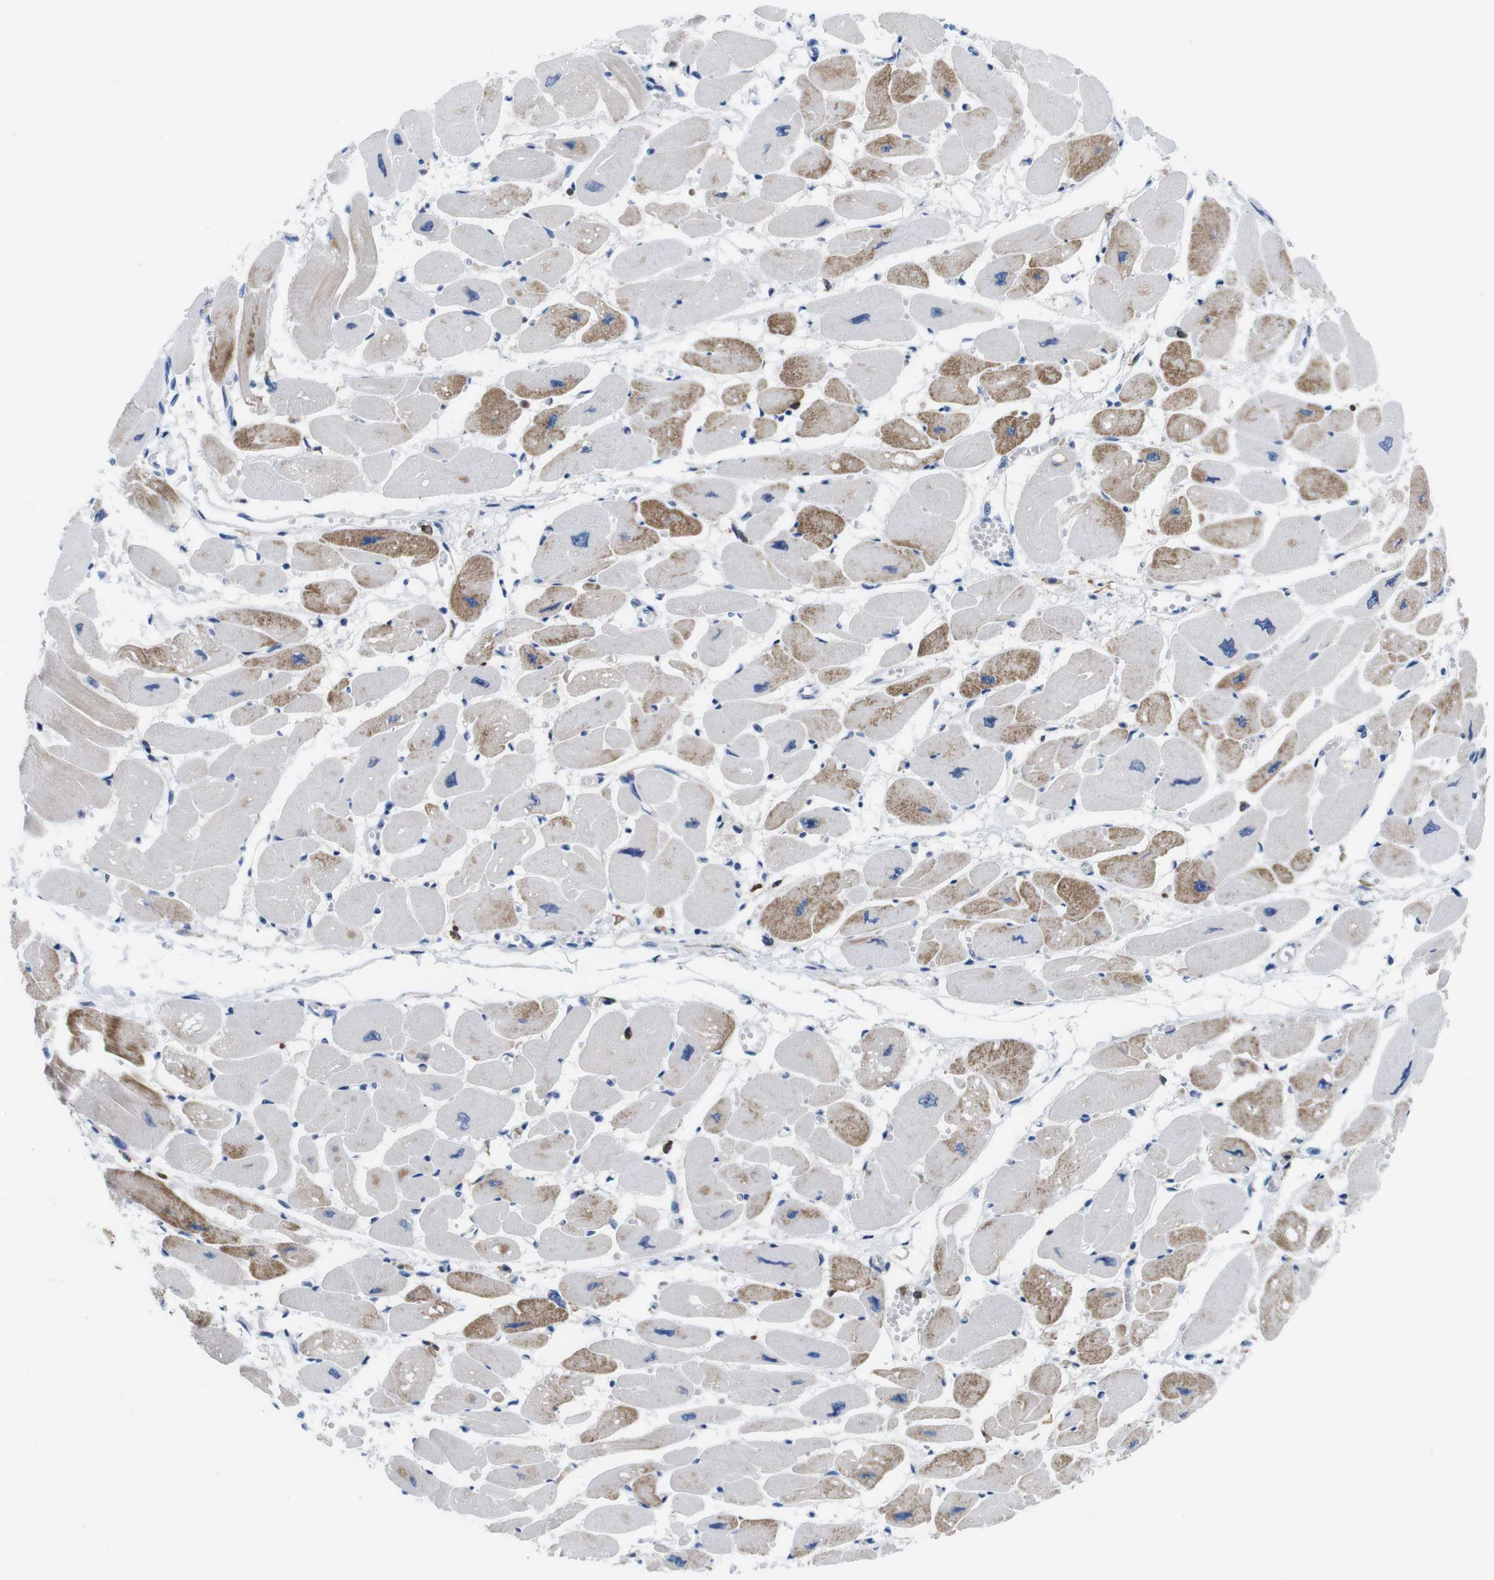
{"staining": {"intensity": "moderate", "quantity": "<25%", "location": "cytoplasmic/membranous"}, "tissue": "heart muscle", "cell_type": "Cardiomyocytes", "image_type": "normal", "snomed": [{"axis": "morphology", "description": "Normal tissue, NOS"}, {"axis": "topography", "description": "Heart"}], "caption": "Immunohistochemical staining of benign human heart muscle shows <25% levels of moderate cytoplasmic/membranous protein expression in about <25% of cardiomyocytes. (IHC, brightfield microscopy, high magnification).", "gene": "CD300C", "patient": {"sex": "female", "age": 54}}